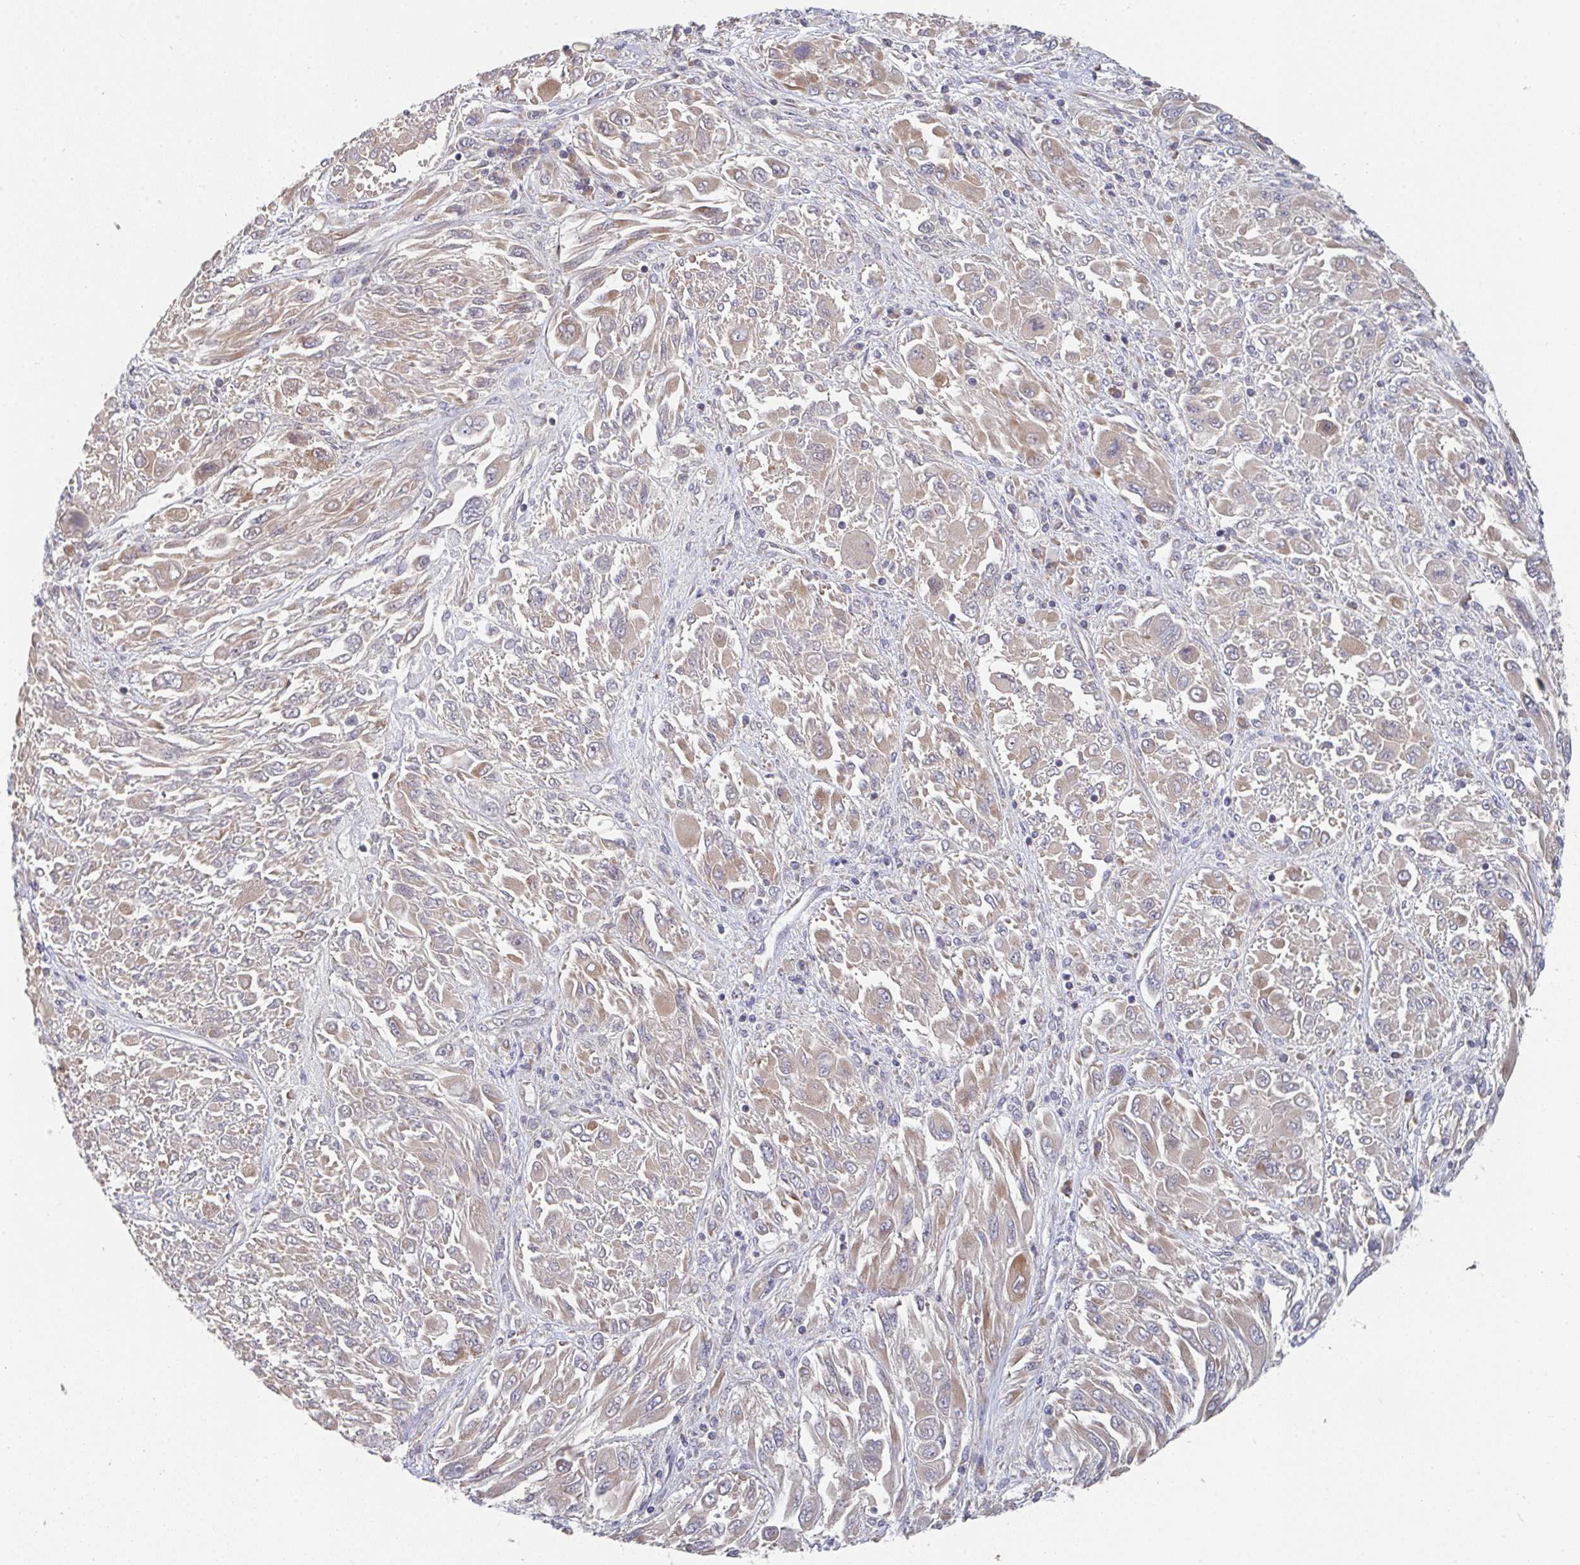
{"staining": {"intensity": "weak", "quantity": ">75%", "location": "cytoplasmic/membranous"}, "tissue": "melanoma", "cell_type": "Tumor cells", "image_type": "cancer", "snomed": [{"axis": "morphology", "description": "Malignant melanoma, NOS"}, {"axis": "topography", "description": "Skin"}], "caption": "Immunohistochemistry histopathology image of human melanoma stained for a protein (brown), which displays low levels of weak cytoplasmic/membranous expression in approximately >75% of tumor cells.", "gene": "ELOVL1", "patient": {"sex": "female", "age": 91}}